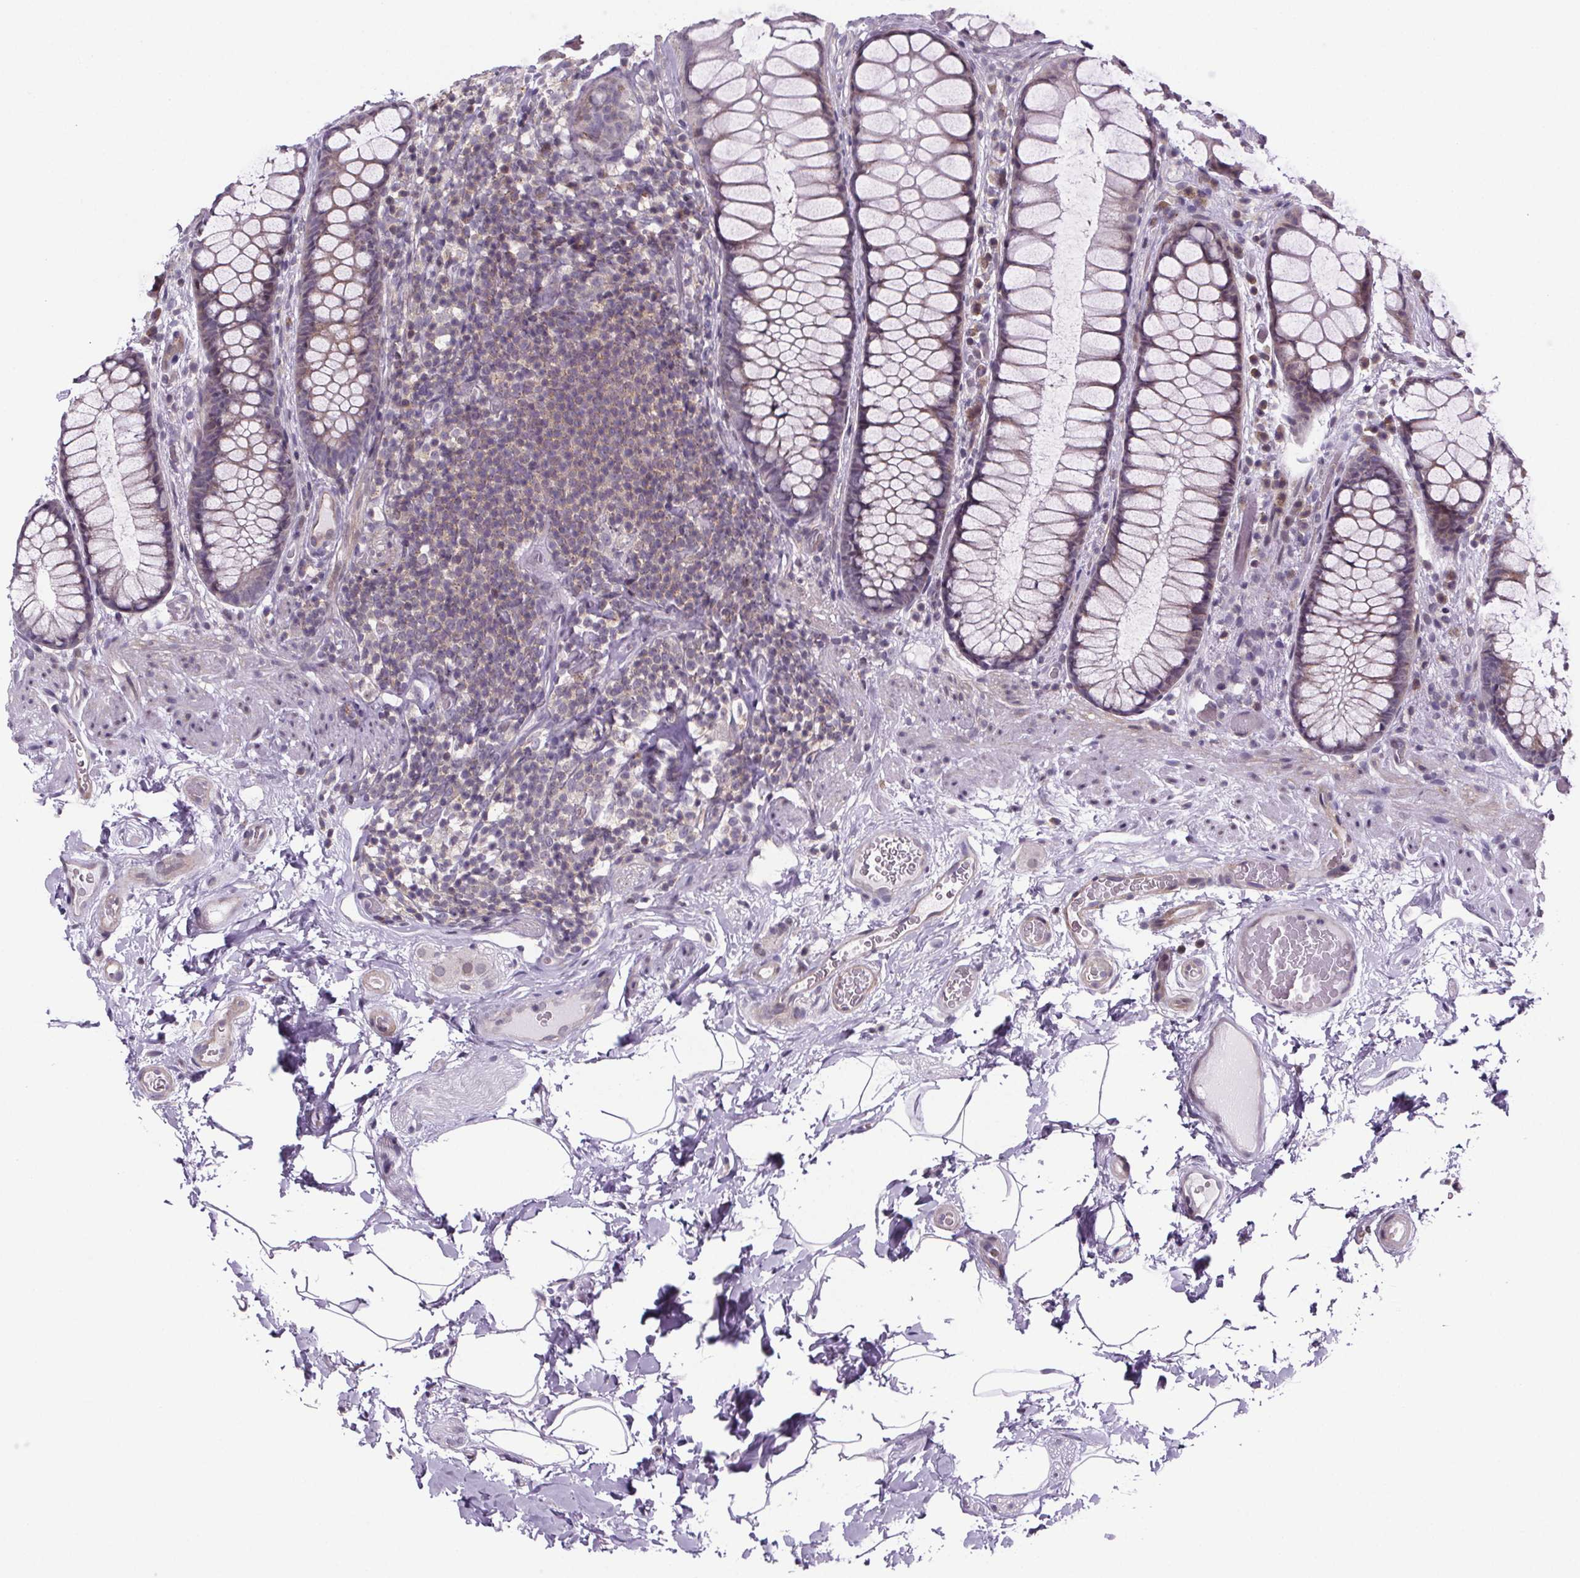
{"staining": {"intensity": "negative", "quantity": "none", "location": "none"}, "tissue": "rectum", "cell_type": "Glandular cells", "image_type": "normal", "snomed": [{"axis": "morphology", "description": "Normal tissue, NOS"}, {"axis": "topography", "description": "Rectum"}], "caption": "Immunohistochemistry (IHC) histopathology image of normal rectum: rectum stained with DAB (3,3'-diaminobenzidine) reveals no significant protein staining in glandular cells. The staining was performed using DAB (3,3'-diaminobenzidine) to visualize the protein expression in brown, while the nuclei were stained in blue with hematoxylin (Magnification: 20x).", "gene": "TTC12", "patient": {"sex": "female", "age": 62}}